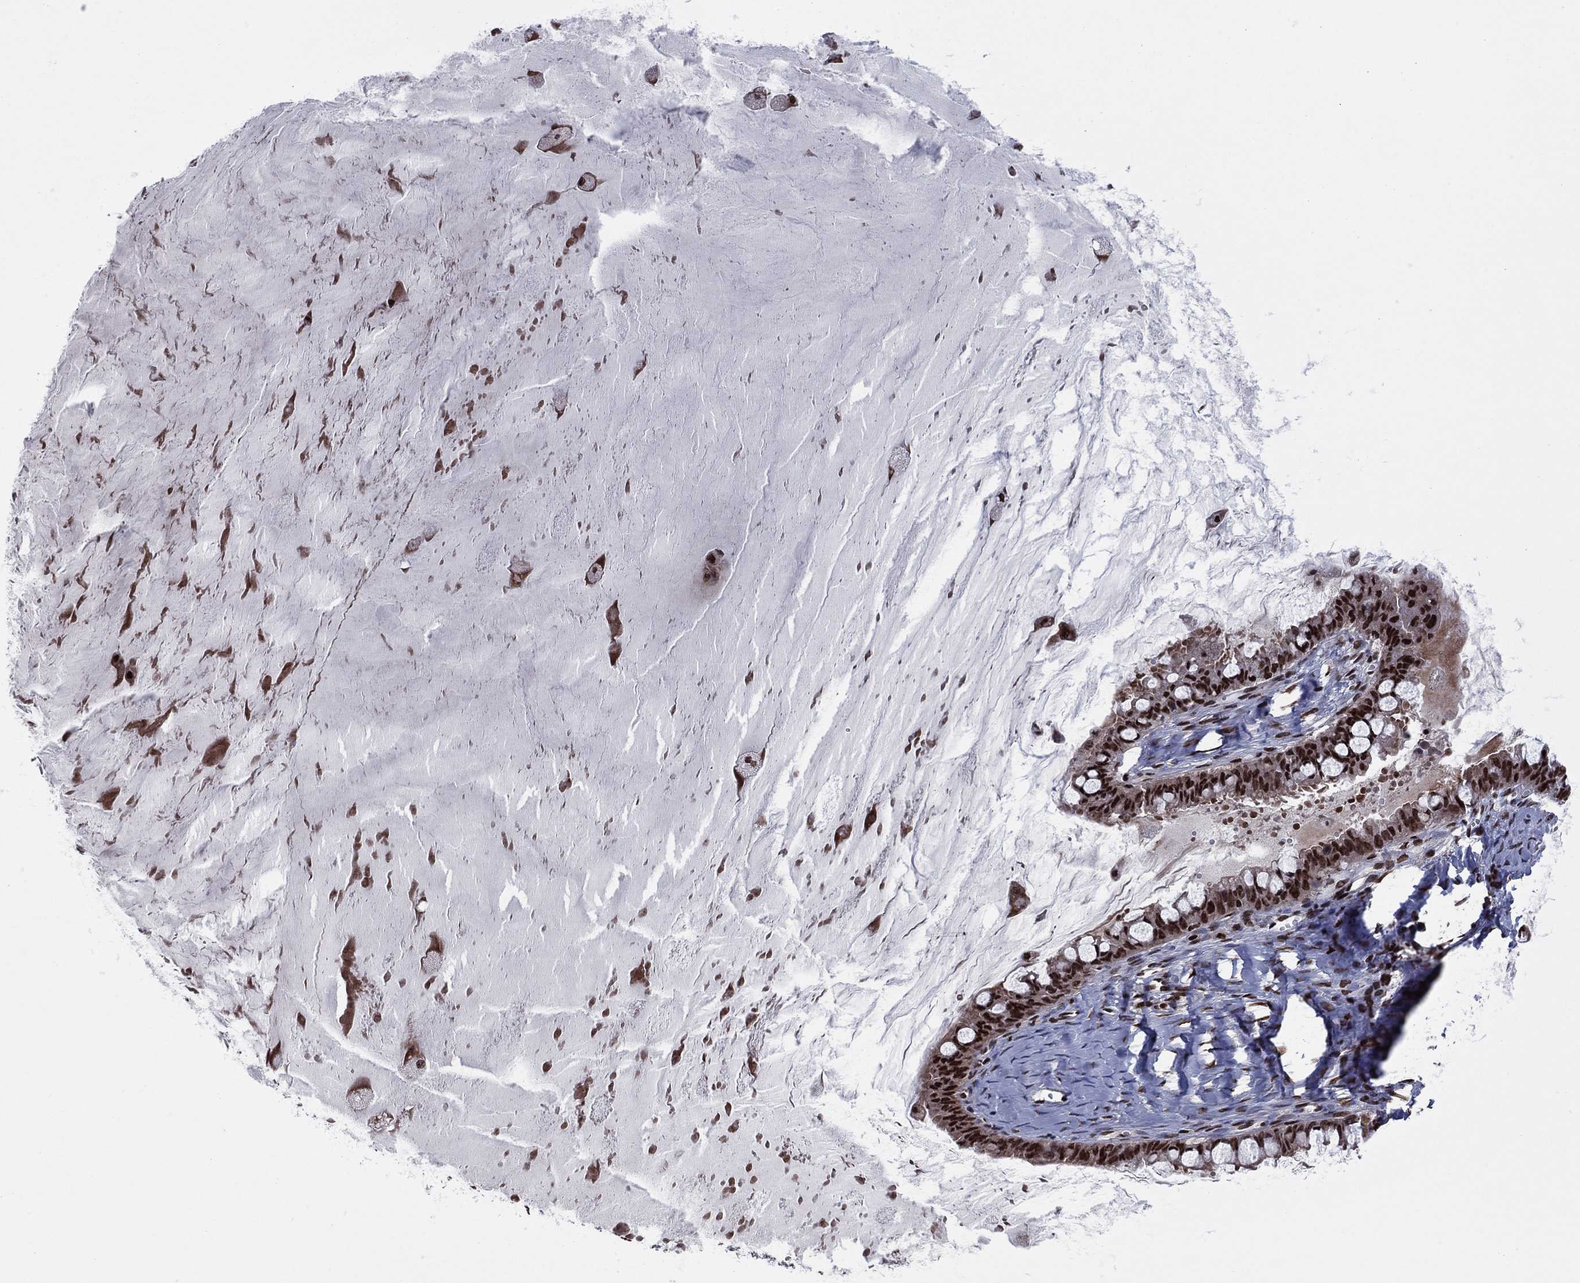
{"staining": {"intensity": "strong", "quantity": ">75%", "location": "nuclear"}, "tissue": "ovarian cancer", "cell_type": "Tumor cells", "image_type": "cancer", "snomed": [{"axis": "morphology", "description": "Cystadenocarcinoma, mucinous, NOS"}, {"axis": "topography", "description": "Ovary"}], "caption": "Immunohistochemical staining of human ovarian cancer demonstrates high levels of strong nuclear expression in about >75% of tumor cells.", "gene": "USP54", "patient": {"sex": "female", "age": 63}}